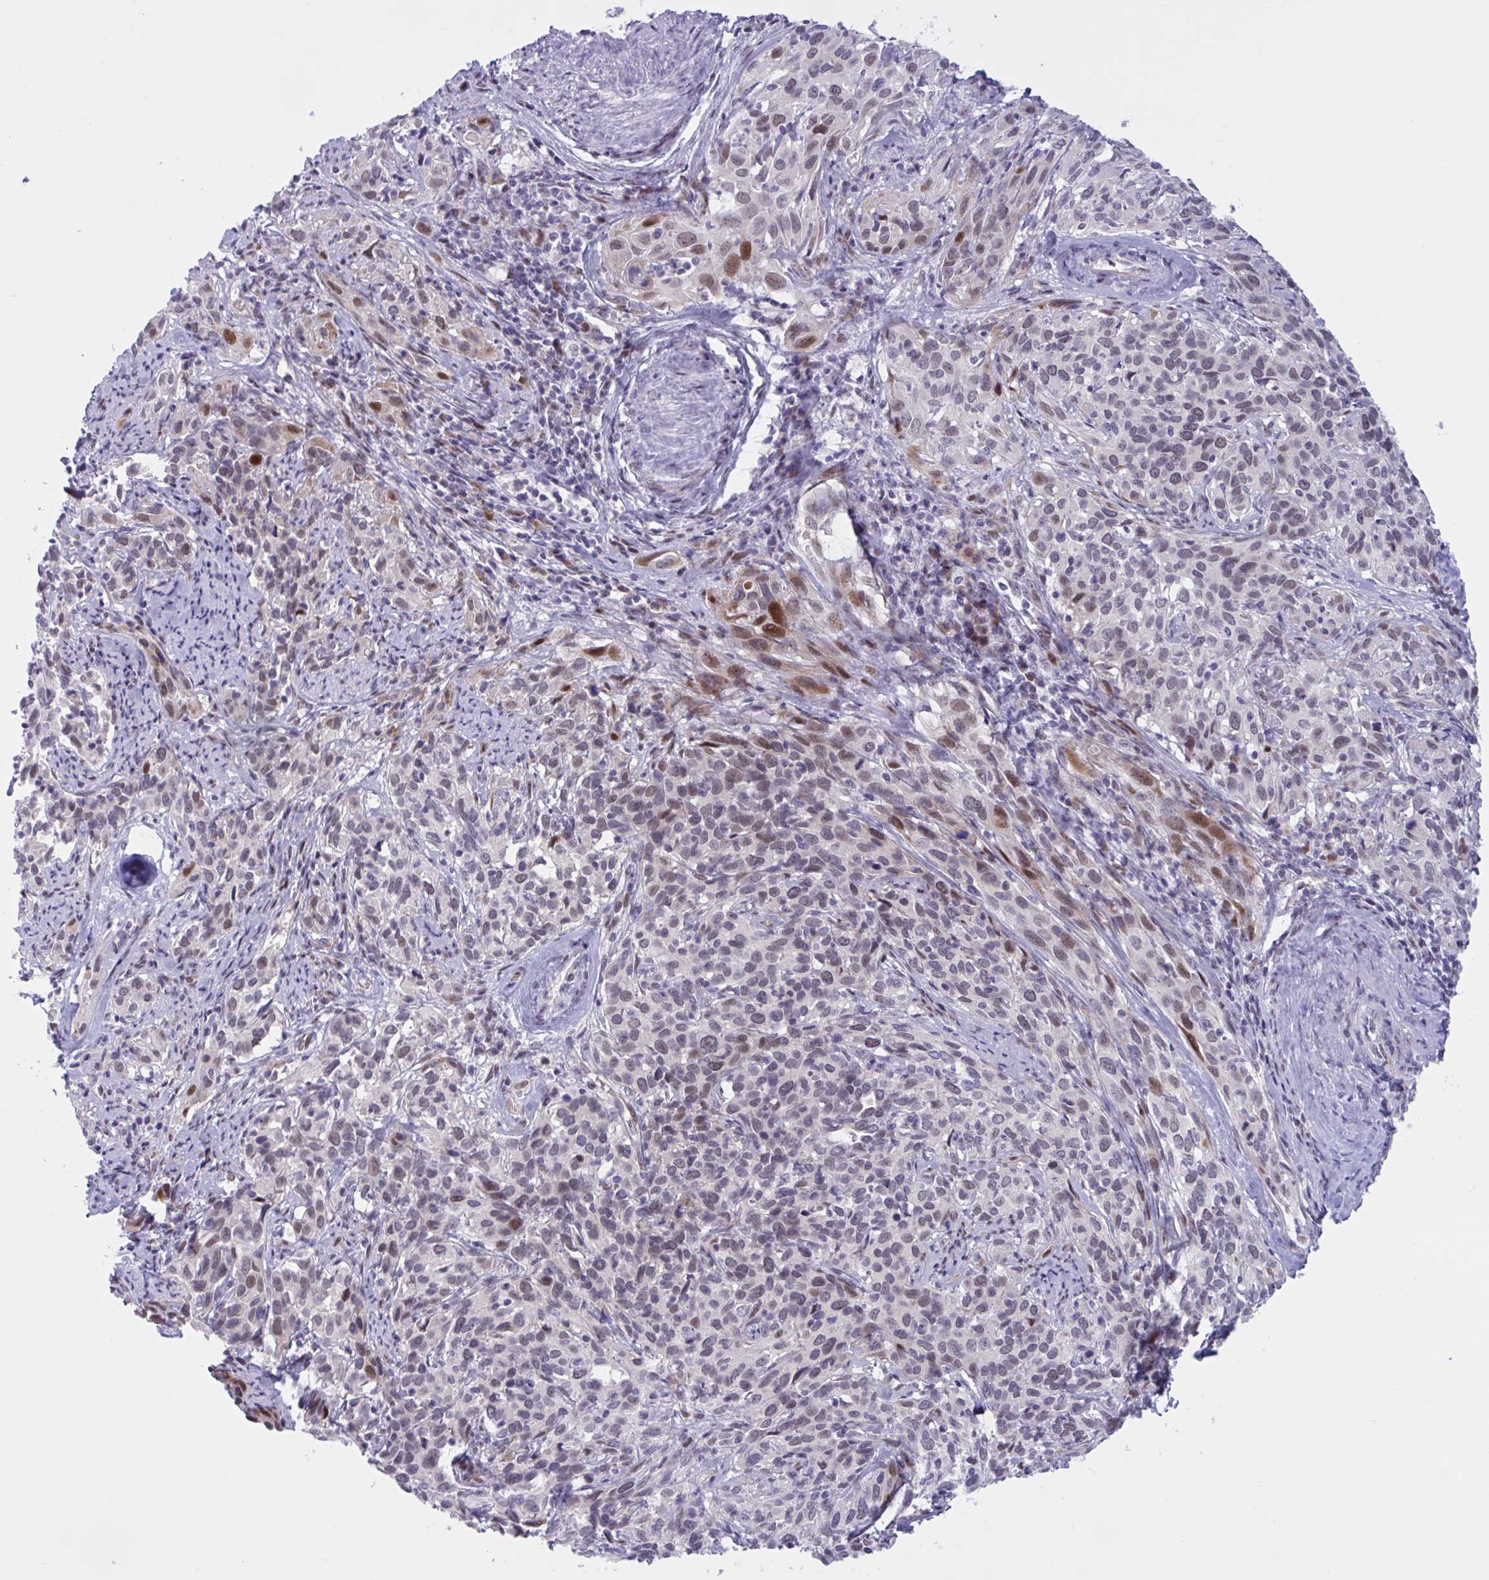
{"staining": {"intensity": "moderate", "quantity": "25%-75%", "location": "nuclear"}, "tissue": "cervical cancer", "cell_type": "Tumor cells", "image_type": "cancer", "snomed": [{"axis": "morphology", "description": "Normal tissue, NOS"}, {"axis": "morphology", "description": "Squamous cell carcinoma, NOS"}, {"axis": "topography", "description": "Cervix"}], "caption": "Immunohistochemical staining of cervical squamous cell carcinoma reveals medium levels of moderate nuclear staining in approximately 25%-75% of tumor cells.", "gene": "RBL1", "patient": {"sex": "female", "age": 51}}